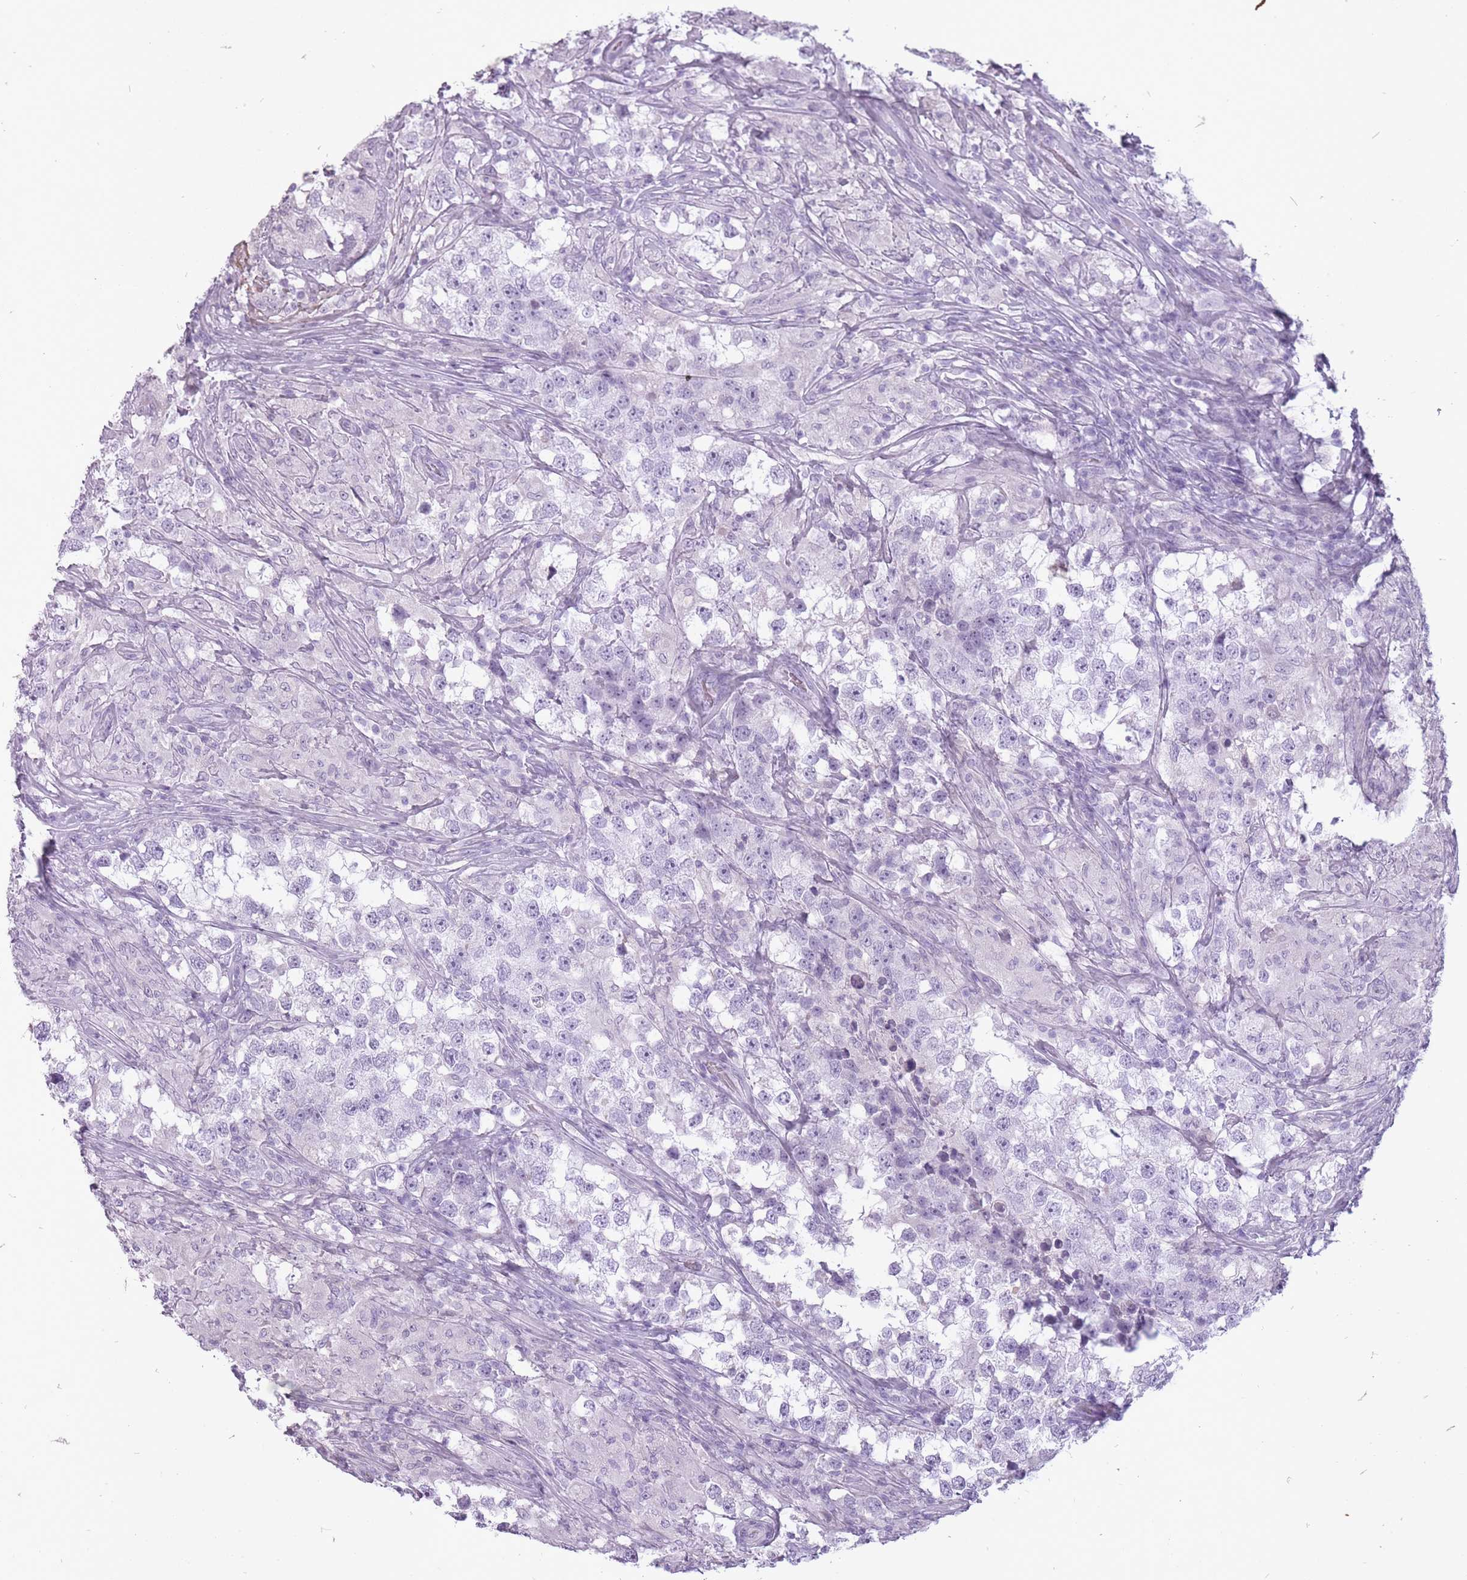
{"staining": {"intensity": "negative", "quantity": "none", "location": "none"}, "tissue": "testis cancer", "cell_type": "Tumor cells", "image_type": "cancer", "snomed": [{"axis": "morphology", "description": "Seminoma, NOS"}, {"axis": "topography", "description": "Testis"}], "caption": "Tumor cells show no significant protein expression in testis cancer (seminoma).", "gene": "RFX4", "patient": {"sex": "male", "age": 46}}